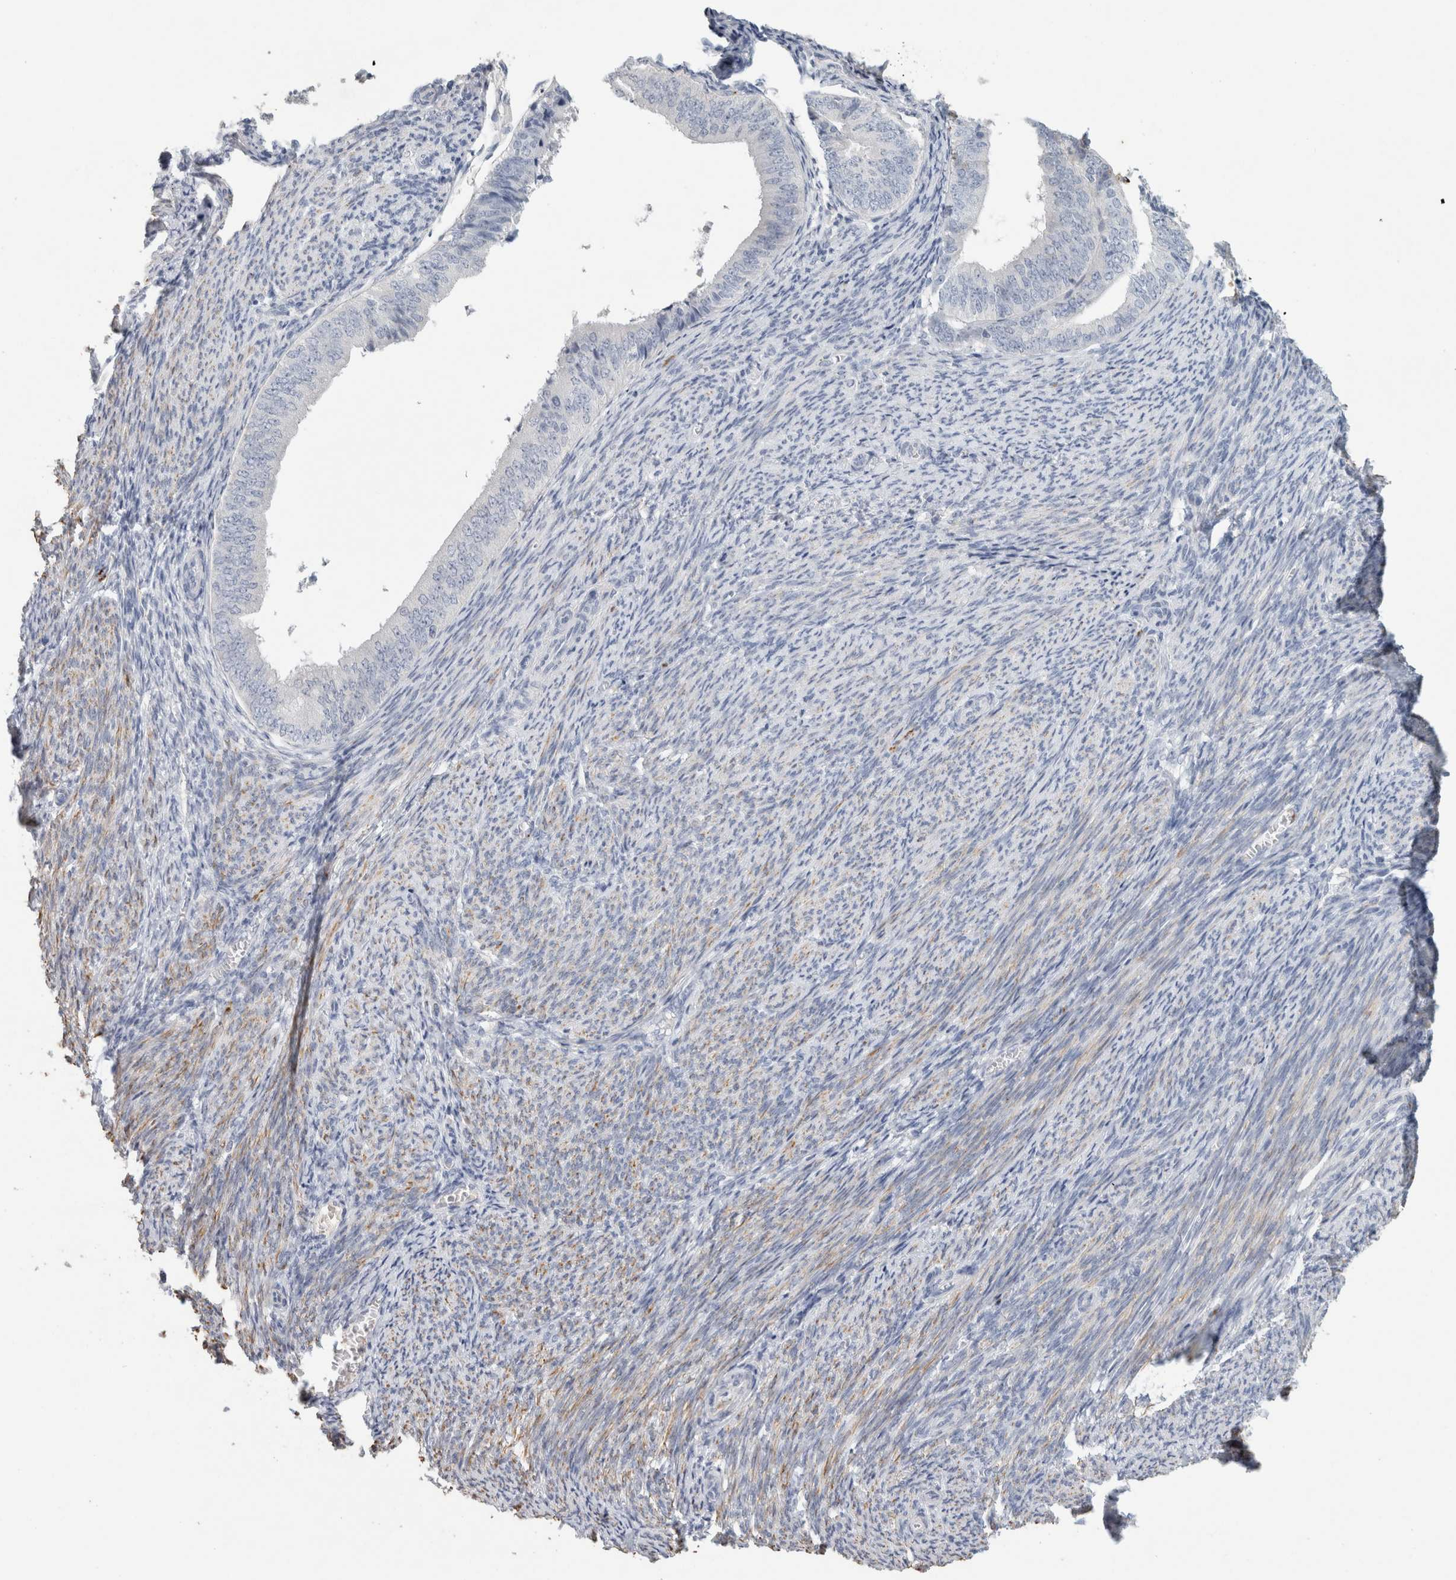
{"staining": {"intensity": "negative", "quantity": "none", "location": "none"}, "tissue": "endometrial cancer", "cell_type": "Tumor cells", "image_type": "cancer", "snomed": [{"axis": "morphology", "description": "Adenocarcinoma, NOS"}, {"axis": "topography", "description": "Endometrium"}], "caption": "Tumor cells are negative for protein expression in human endometrial cancer. Brightfield microscopy of IHC stained with DAB (brown) and hematoxylin (blue), captured at high magnification.", "gene": "CD36", "patient": {"sex": "female", "age": 63}}